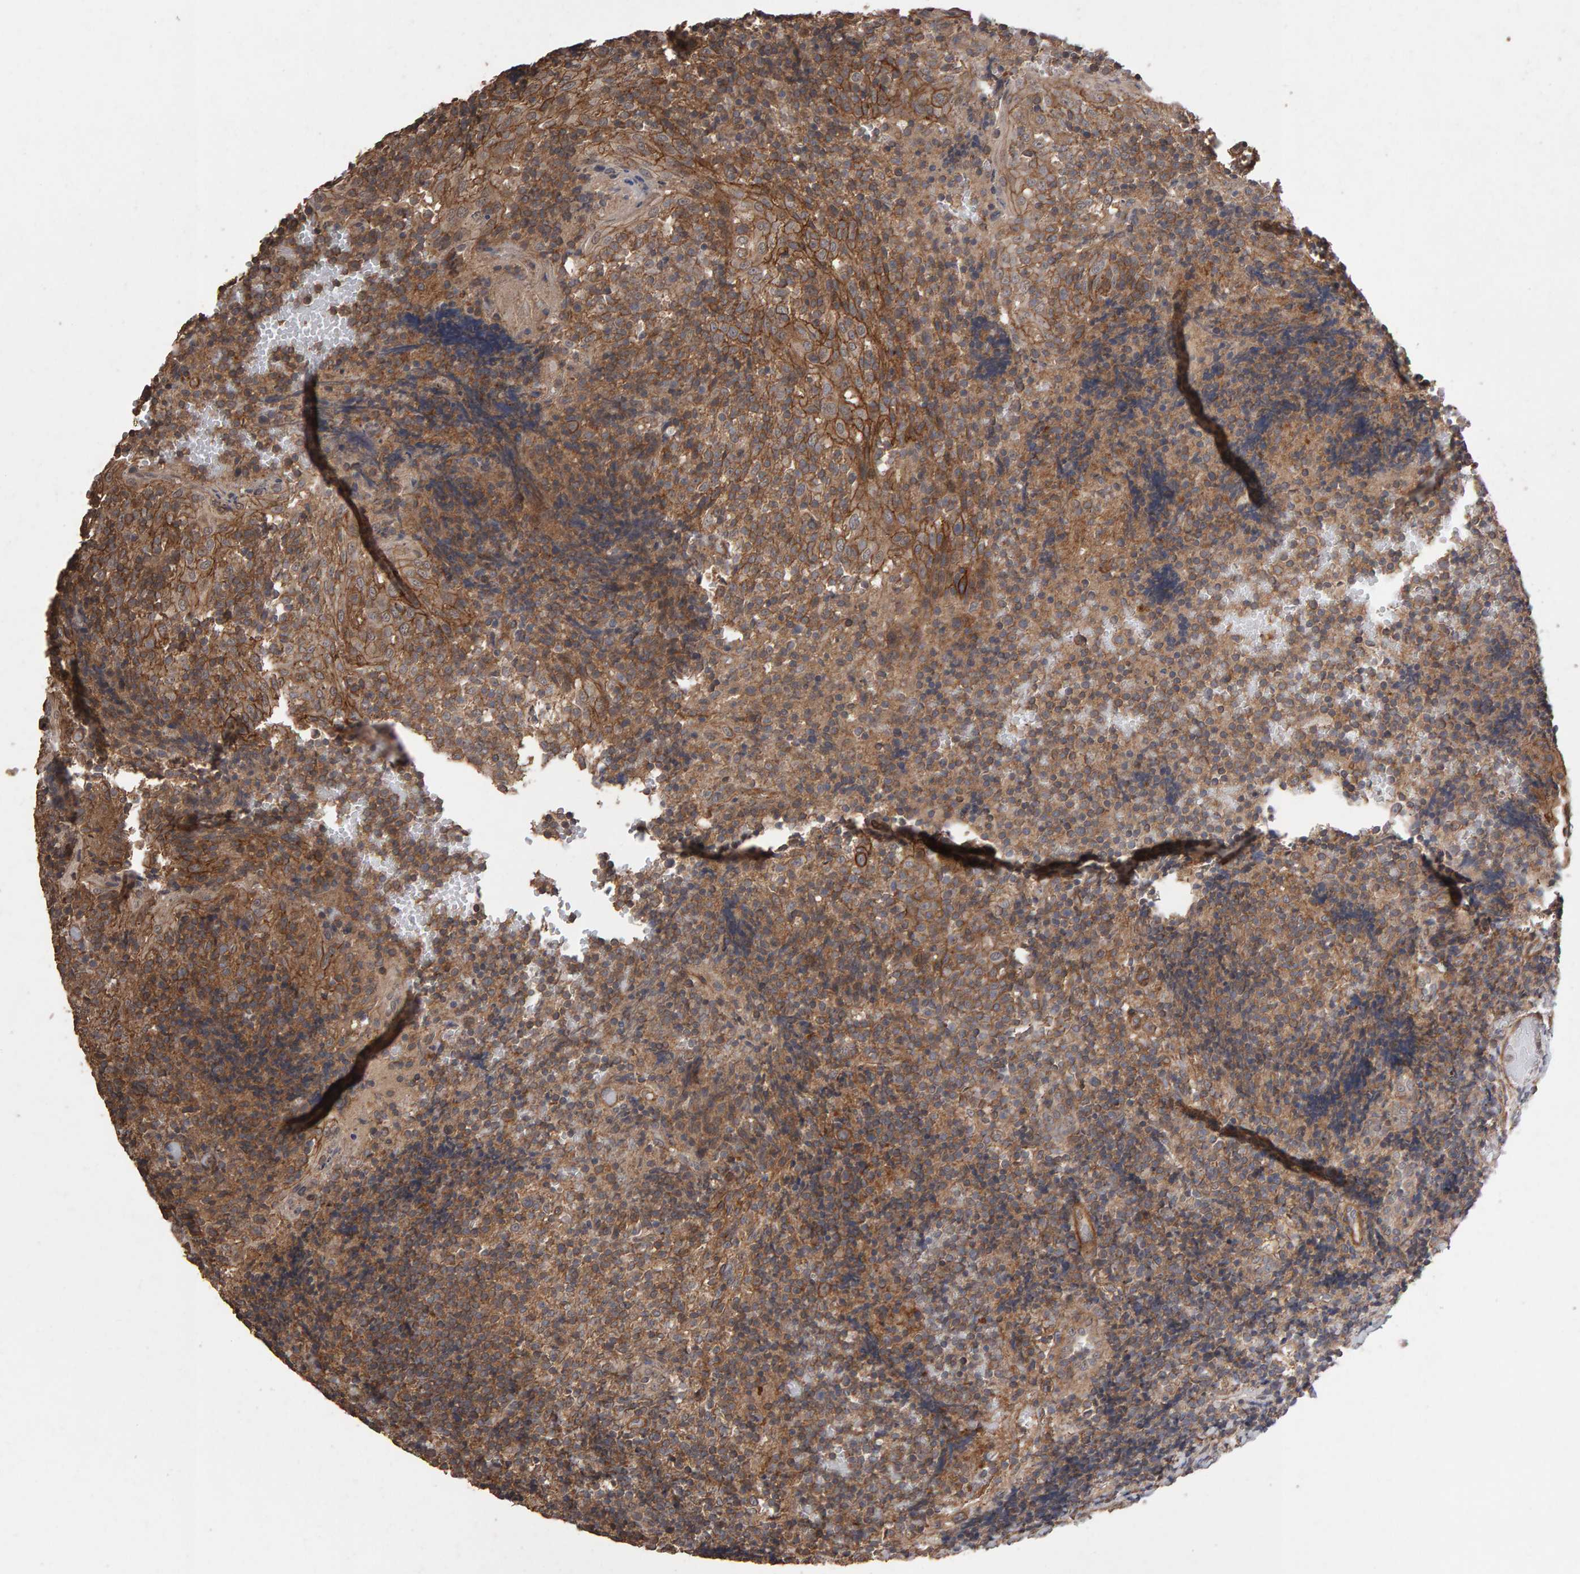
{"staining": {"intensity": "strong", "quantity": ">75%", "location": "cytoplasmic/membranous"}, "tissue": "tonsil", "cell_type": "Germinal center cells", "image_type": "normal", "snomed": [{"axis": "morphology", "description": "Normal tissue, NOS"}, {"axis": "topography", "description": "Tonsil"}], "caption": "Germinal center cells demonstrate high levels of strong cytoplasmic/membranous expression in approximately >75% of cells in unremarkable human tonsil.", "gene": "SCRIB", "patient": {"sex": "female", "age": 19}}